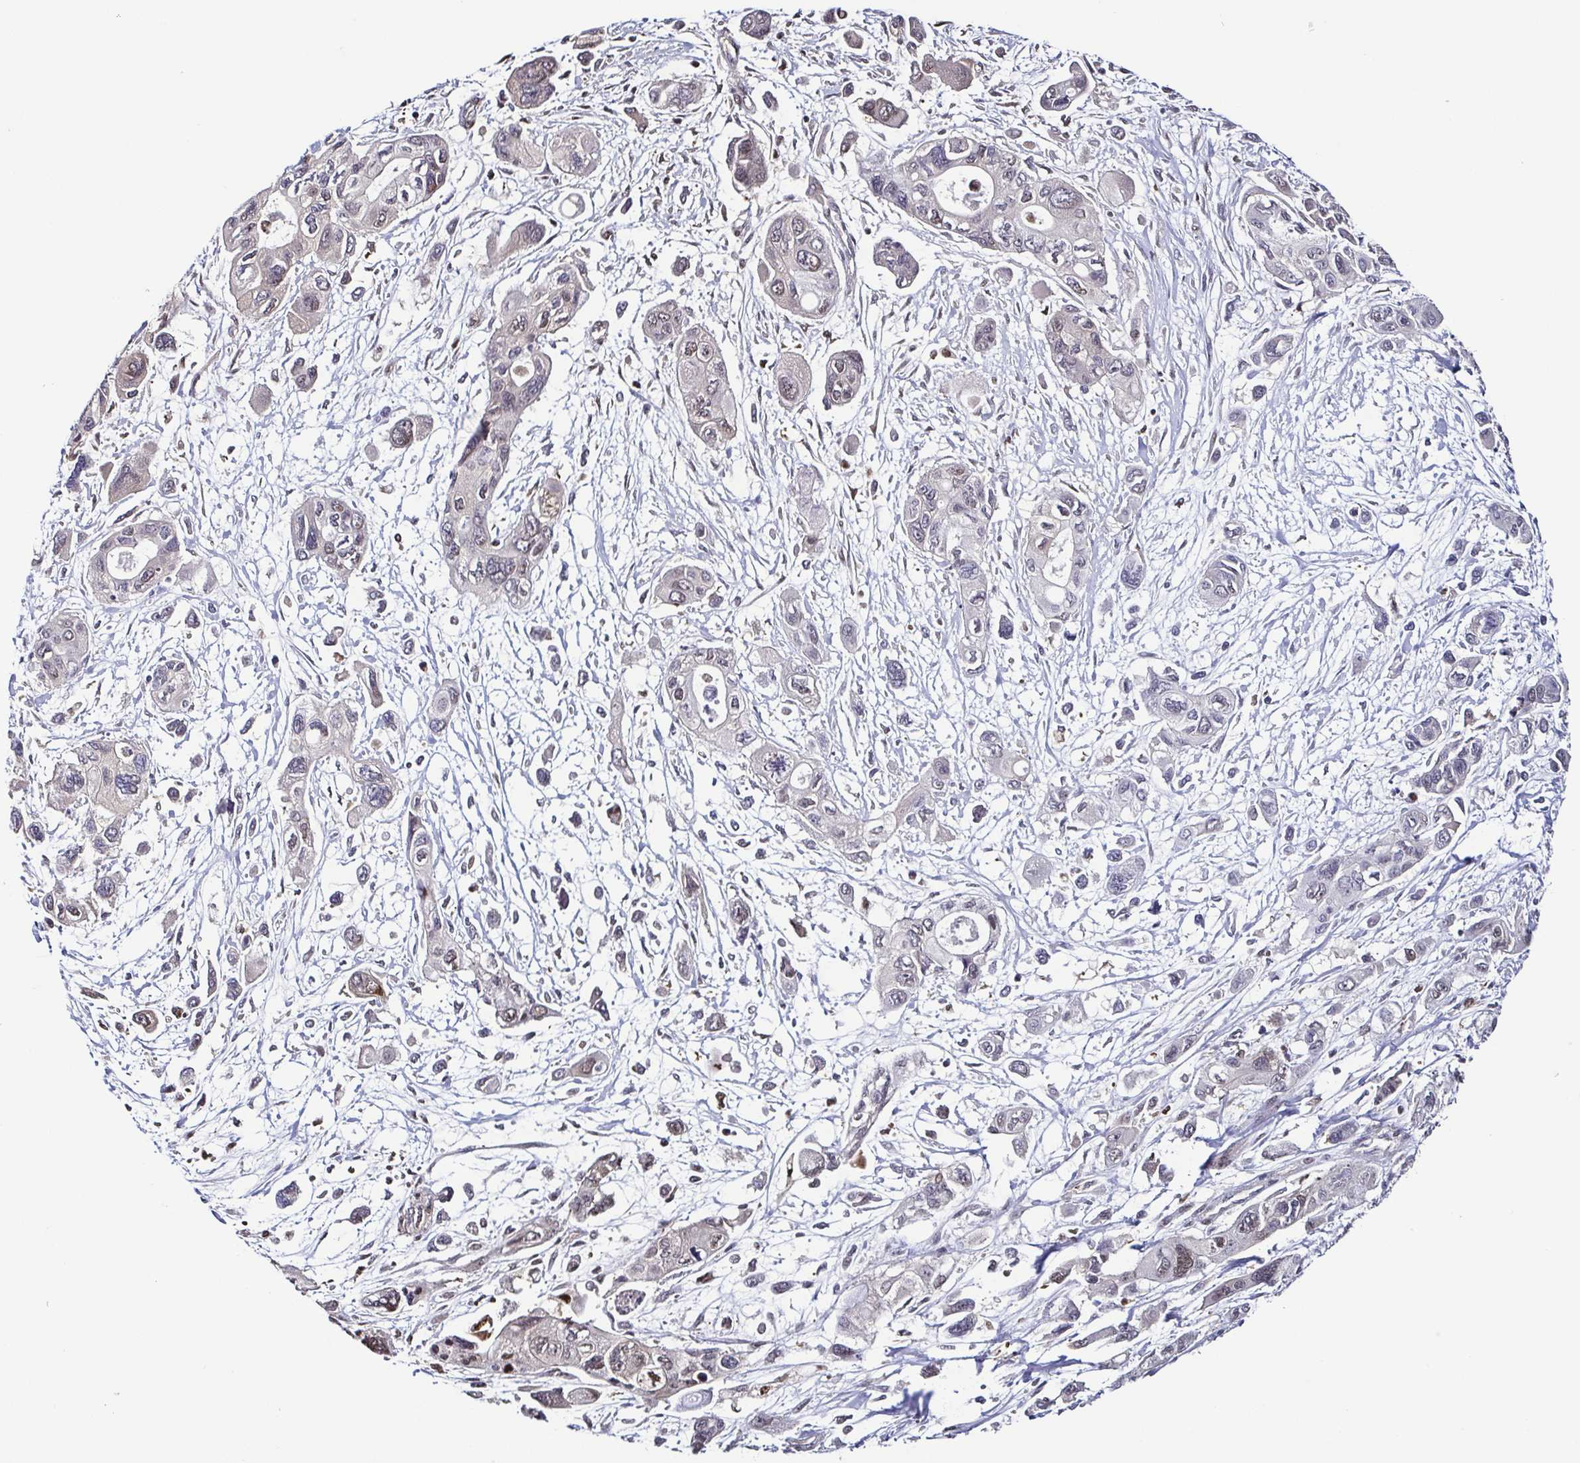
{"staining": {"intensity": "negative", "quantity": "none", "location": "none"}, "tissue": "pancreatic cancer", "cell_type": "Tumor cells", "image_type": "cancer", "snomed": [{"axis": "morphology", "description": "Adenocarcinoma, NOS"}, {"axis": "topography", "description": "Pancreas"}], "caption": "Protein analysis of pancreatic cancer reveals no significant positivity in tumor cells.", "gene": "PSMB9", "patient": {"sex": "female", "age": 47}}